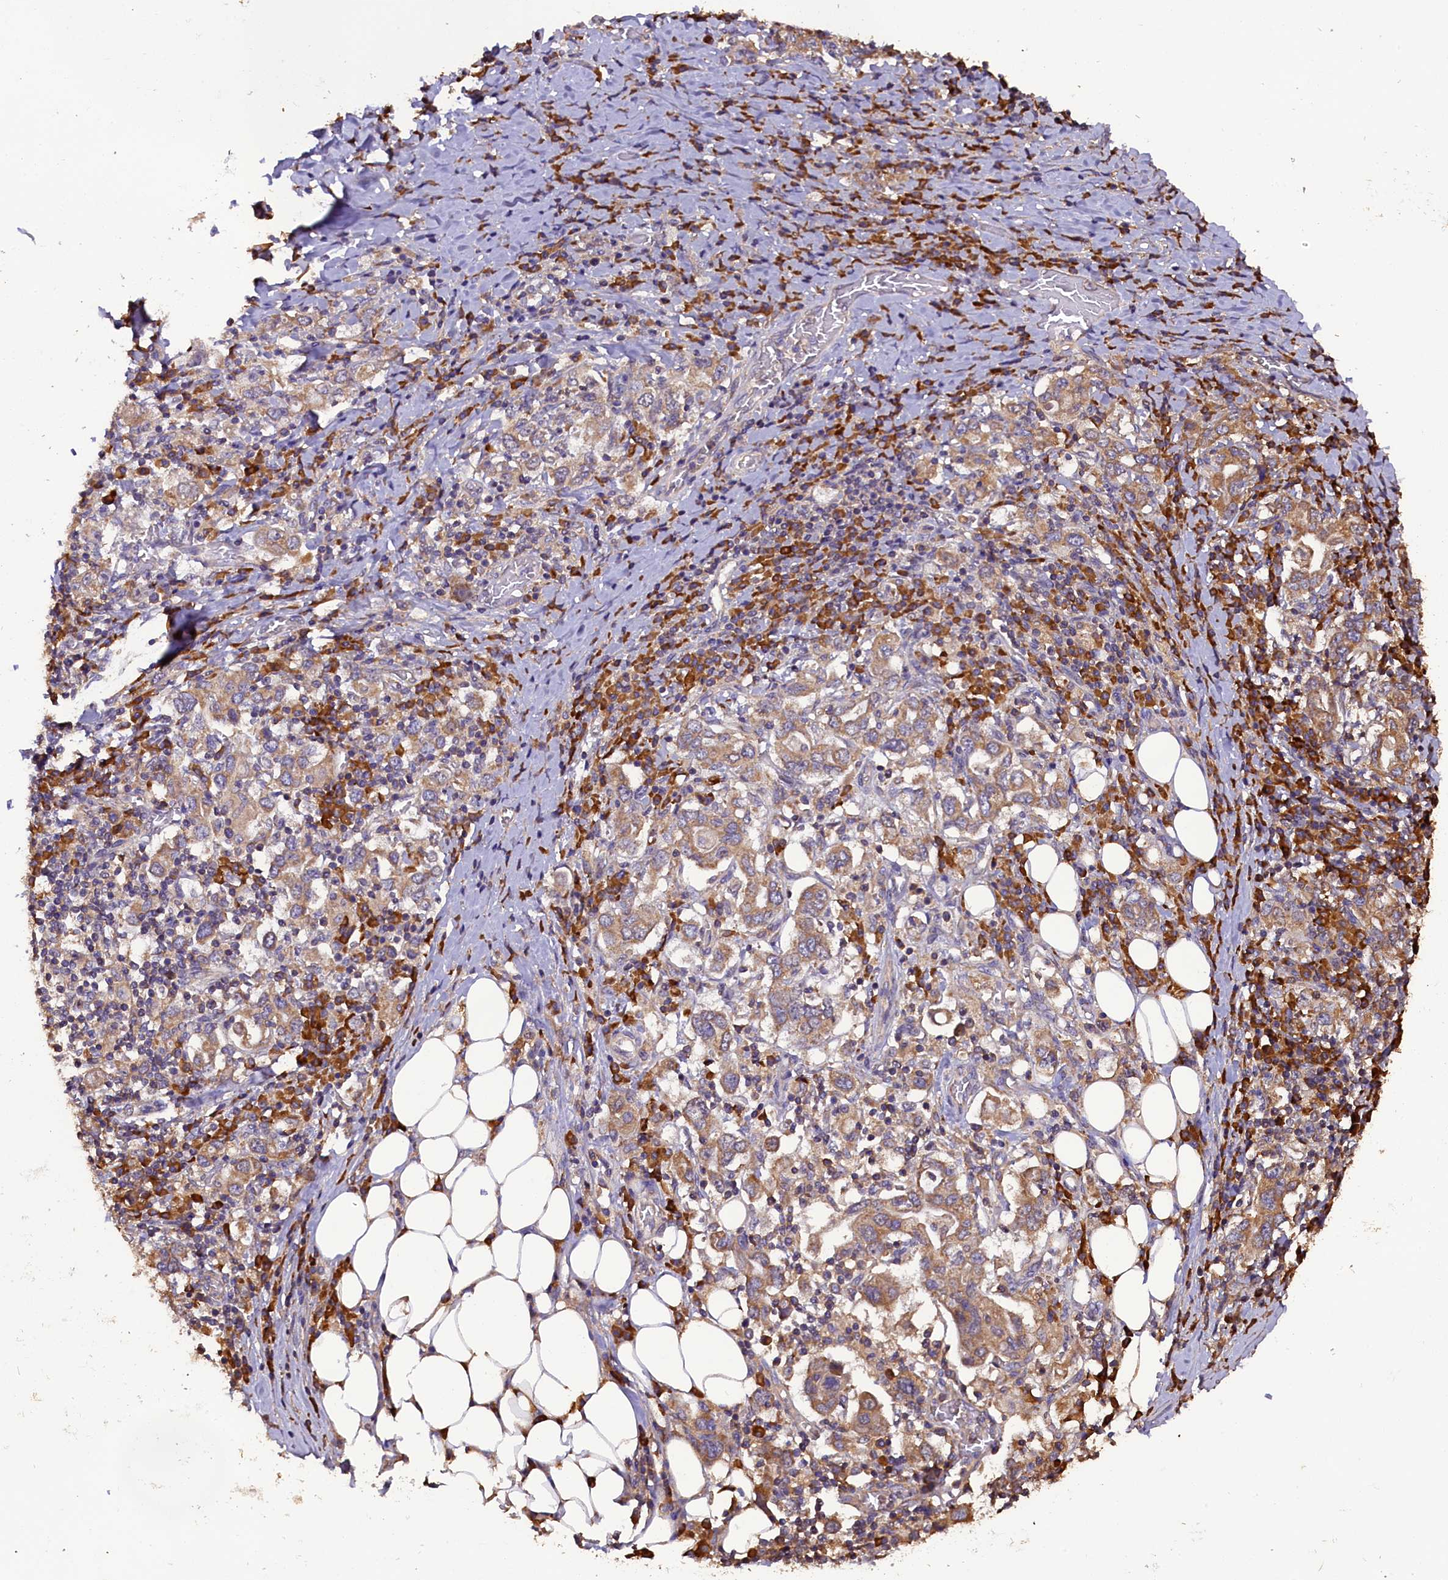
{"staining": {"intensity": "moderate", "quantity": "25%-75%", "location": "cytoplasmic/membranous"}, "tissue": "stomach cancer", "cell_type": "Tumor cells", "image_type": "cancer", "snomed": [{"axis": "morphology", "description": "Adenocarcinoma, NOS"}, {"axis": "topography", "description": "Stomach, upper"}, {"axis": "topography", "description": "Stomach"}], "caption": "An IHC histopathology image of tumor tissue is shown. Protein staining in brown shows moderate cytoplasmic/membranous positivity in stomach cancer within tumor cells. (brown staining indicates protein expression, while blue staining denotes nuclei).", "gene": "ENKD1", "patient": {"sex": "male", "age": 62}}